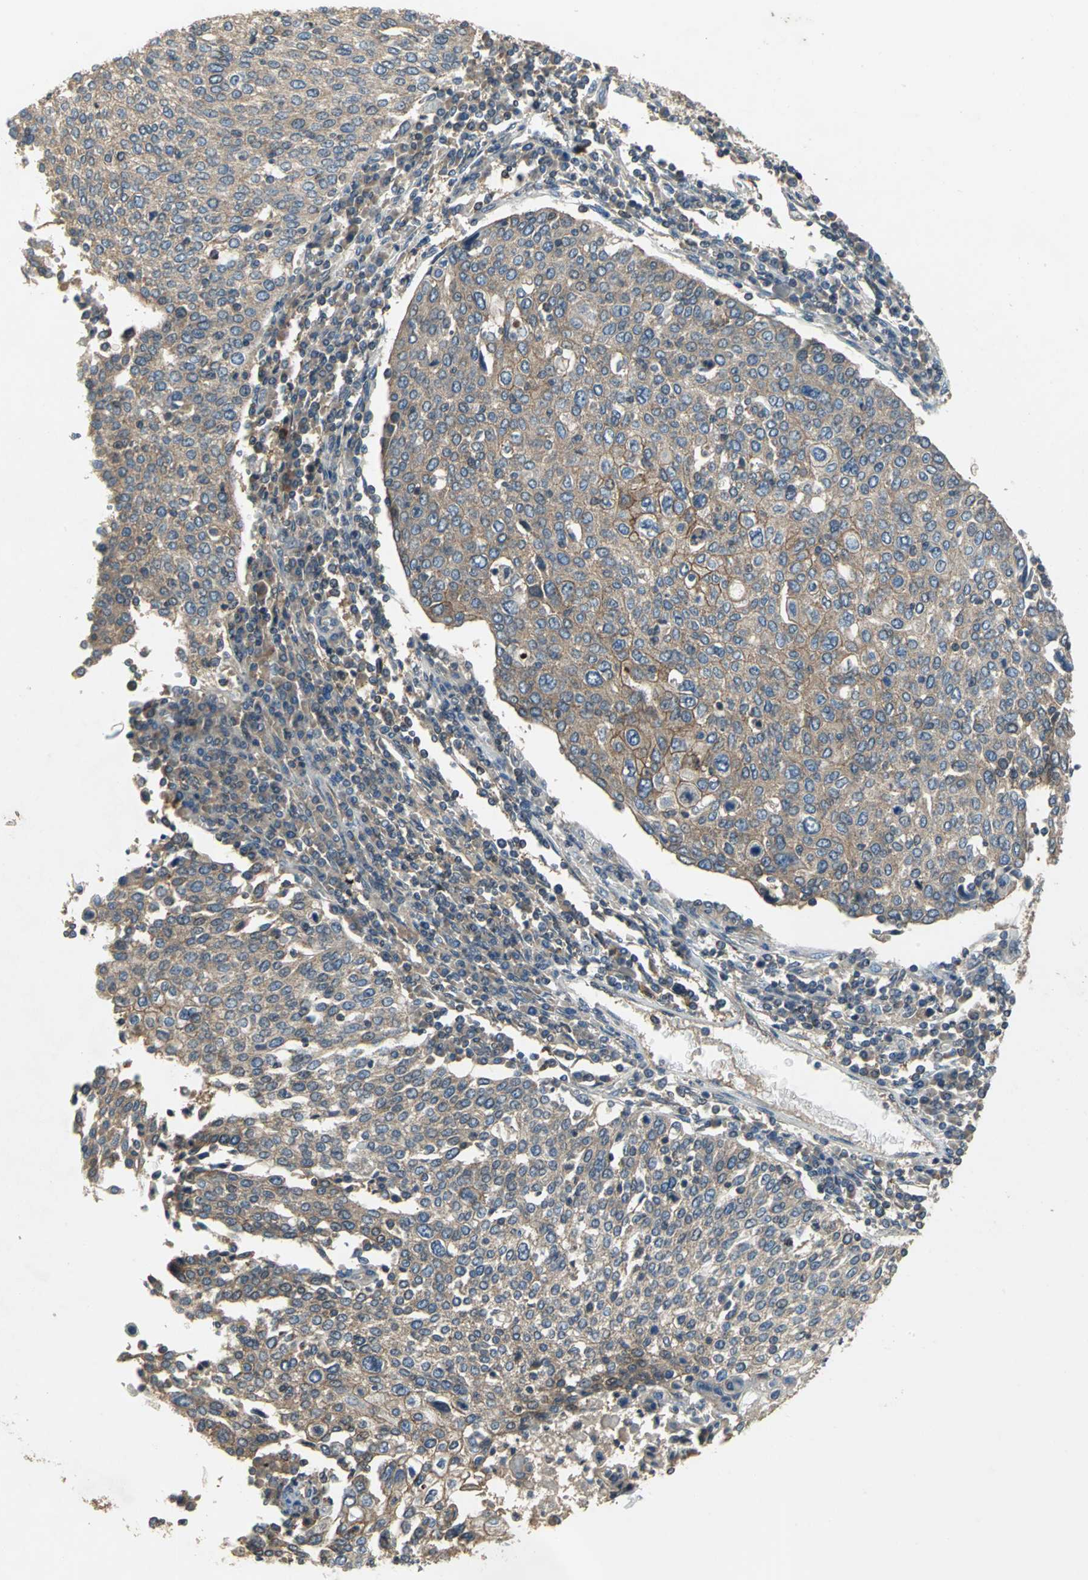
{"staining": {"intensity": "moderate", "quantity": ">75%", "location": "cytoplasmic/membranous"}, "tissue": "cervical cancer", "cell_type": "Tumor cells", "image_type": "cancer", "snomed": [{"axis": "morphology", "description": "Squamous cell carcinoma, NOS"}, {"axis": "topography", "description": "Cervix"}], "caption": "The immunohistochemical stain shows moderate cytoplasmic/membranous staining in tumor cells of cervical squamous cell carcinoma tissue.", "gene": "MET", "patient": {"sex": "female", "age": 40}}